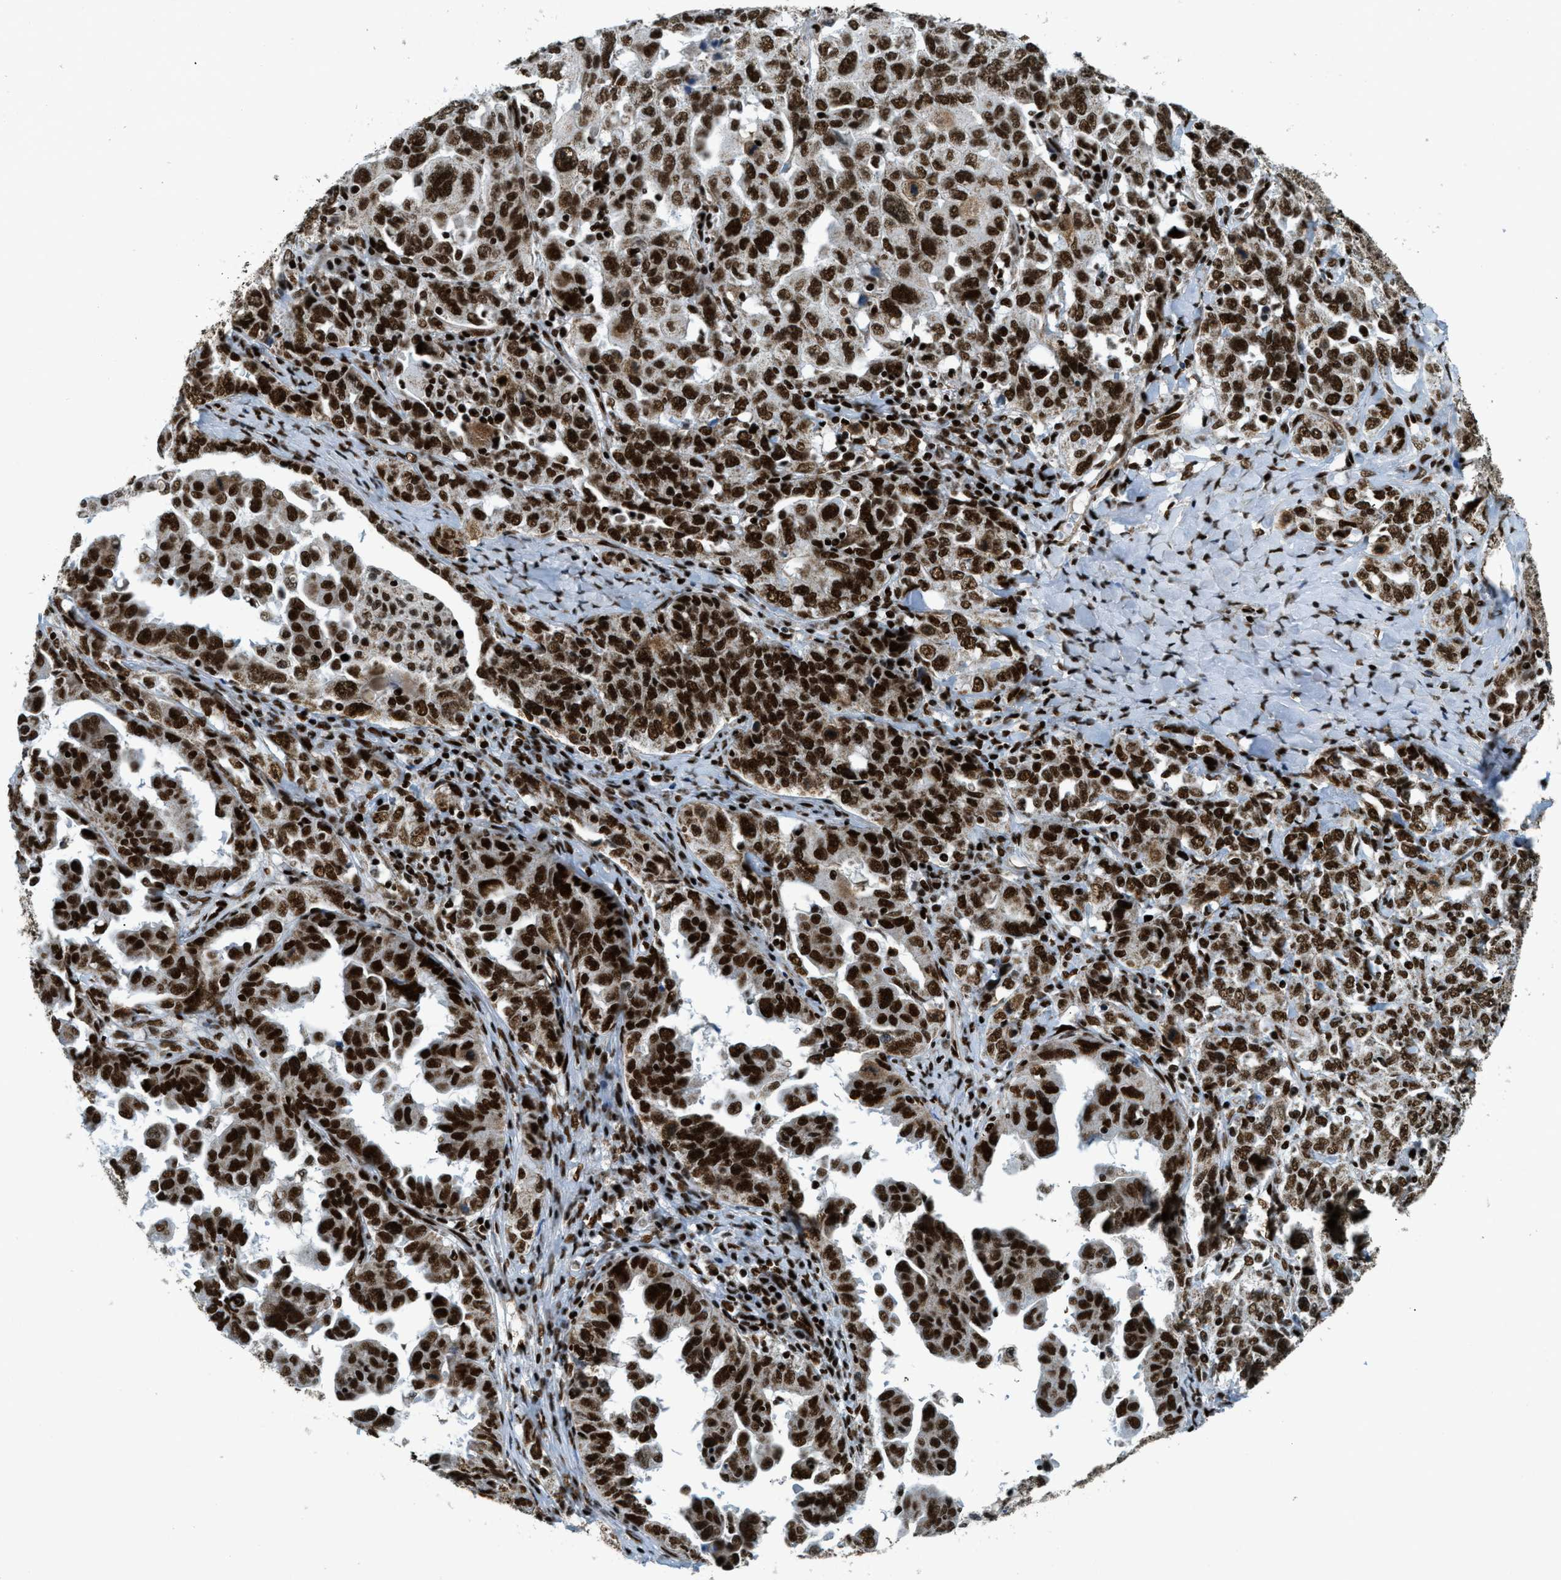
{"staining": {"intensity": "strong", "quantity": ">75%", "location": "cytoplasmic/membranous,nuclear"}, "tissue": "ovarian cancer", "cell_type": "Tumor cells", "image_type": "cancer", "snomed": [{"axis": "morphology", "description": "Carcinoma, endometroid"}, {"axis": "topography", "description": "Ovary"}], "caption": "IHC (DAB) staining of human endometroid carcinoma (ovarian) shows strong cytoplasmic/membranous and nuclear protein expression in about >75% of tumor cells. Nuclei are stained in blue.", "gene": "GABPB1", "patient": {"sex": "female", "age": 62}}